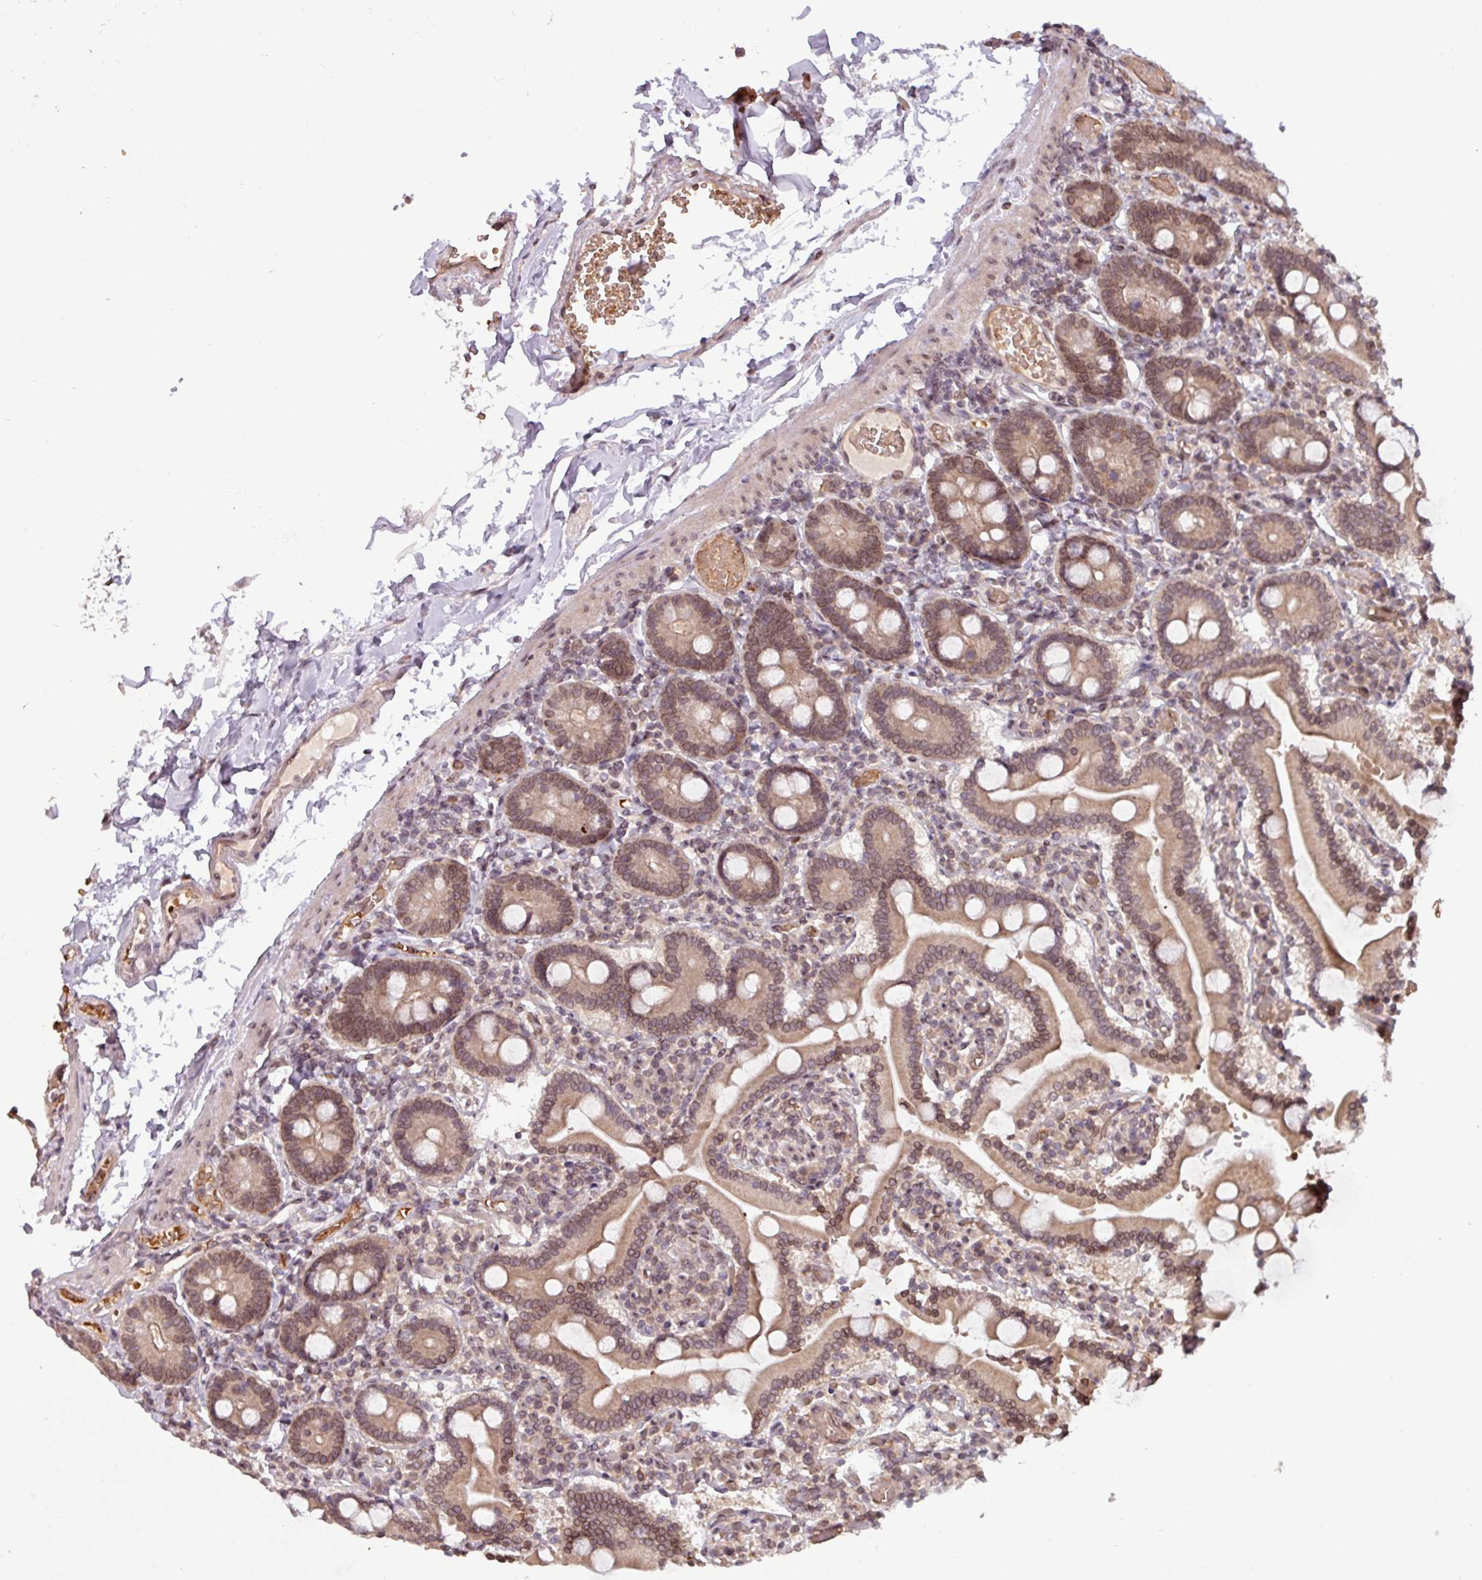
{"staining": {"intensity": "moderate", "quantity": ">75%", "location": "cytoplasmic/membranous,nuclear"}, "tissue": "duodenum", "cell_type": "Glandular cells", "image_type": "normal", "snomed": [{"axis": "morphology", "description": "Normal tissue, NOS"}, {"axis": "topography", "description": "Duodenum"}], "caption": "Duodenum stained with DAB (3,3'-diaminobenzidine) immunohistochemistry exhibits medium levels of moderate cytoplasmic/membranous,nuclear positivity in about >75% of glandular cells.", "gene": "RBM4B", "patient": {"sex": "male", "age": 55}}